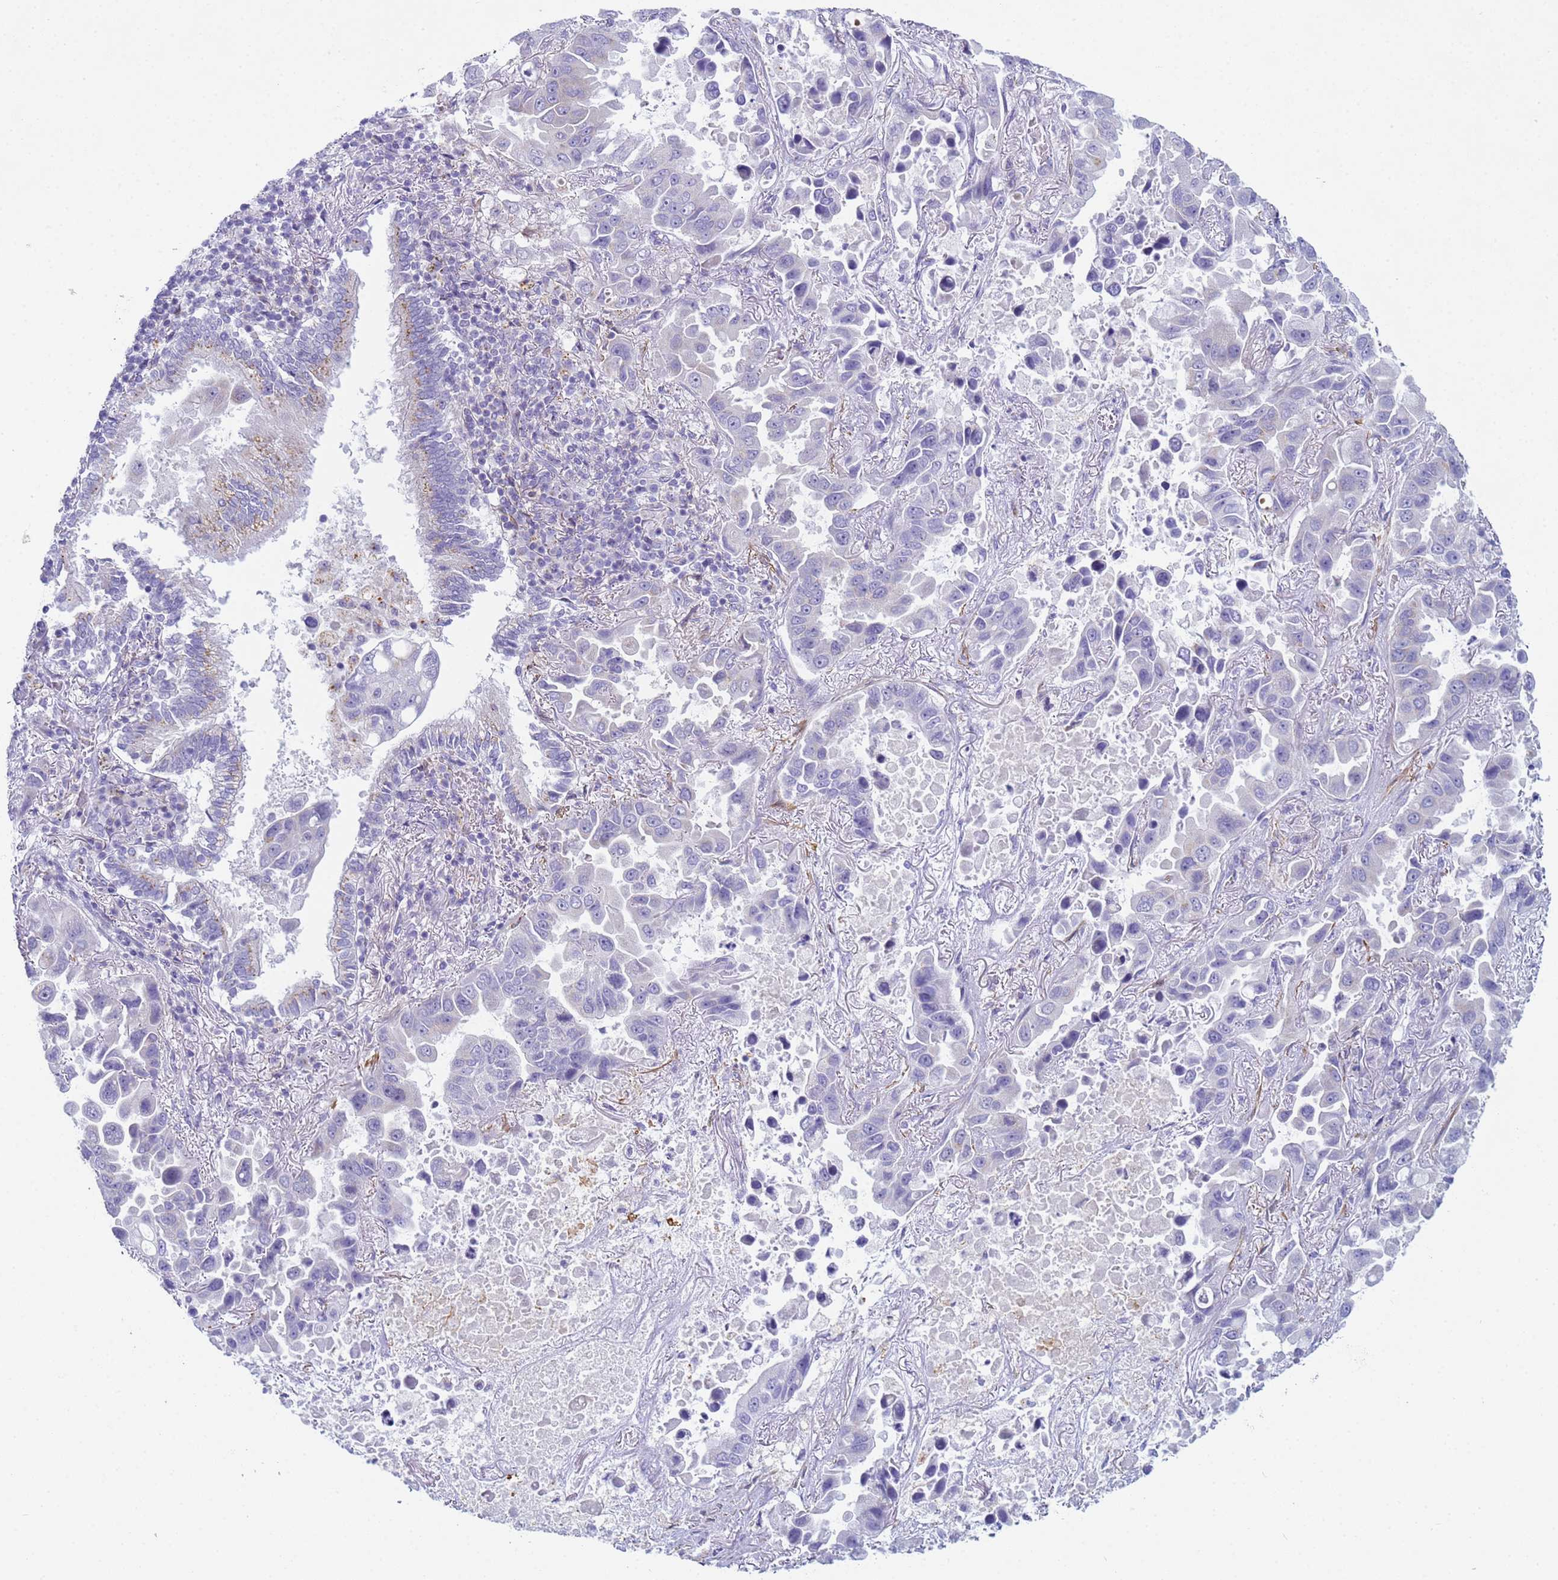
{"staining": {"intensity": "negative", "quantity": "none", "location": "none"}, "tissue": "lung cancer", "cell_type": "Tumor cells", "image_type": "cancer", "snomed": [{"axis": "morphology", "description": "Adenocarcinoma, NOS"}, {"axis": "topography", "description": "Lung"}], "caption": "Protein analysis of lung adenocarcinoma shows no significant expression in tumor cells. (DAB immunohistochemistry (IHC) visualized using brightfield microscopy, high magnification).", "gene": "CR1", "patient": {"sex": "male", "age": 64}}